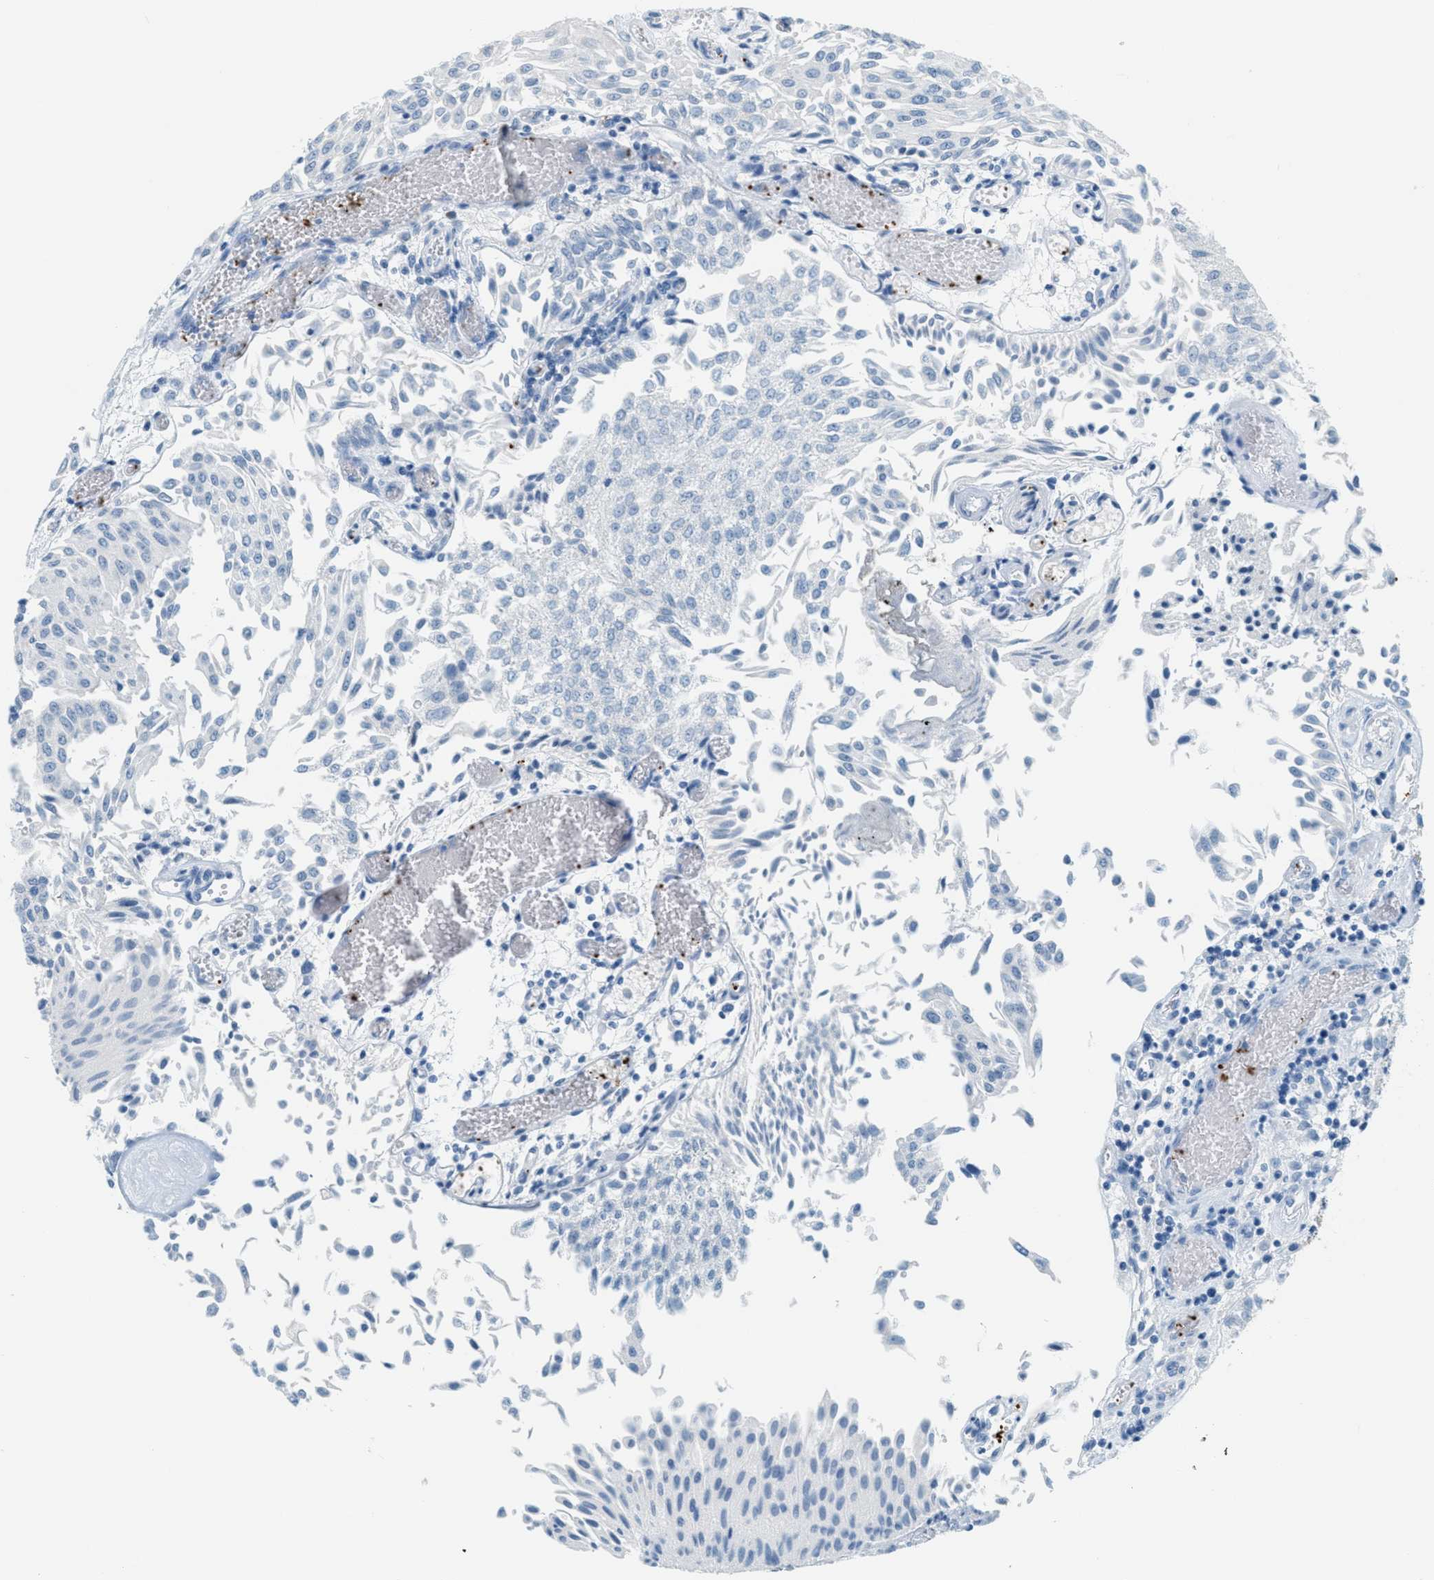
{"staining": {"intensity": "negative", "quantity": "none", "location": "none"}, "tissue": "urothelial cancer", "cell_type": "Tumor cells", "image_type": "cancer", "snomed": [{"axis": "morphology", "description": "Urothelial carcinoma, Low grade"}, {"axis": "topography", "description": "Urinary bladder"}], "caption": "Human urothelial cancer stained for a protein using IHC reveals no positivity in tumor cells.", "gene": "PPBP", "patient": {"sex": "male", "age": 86}}